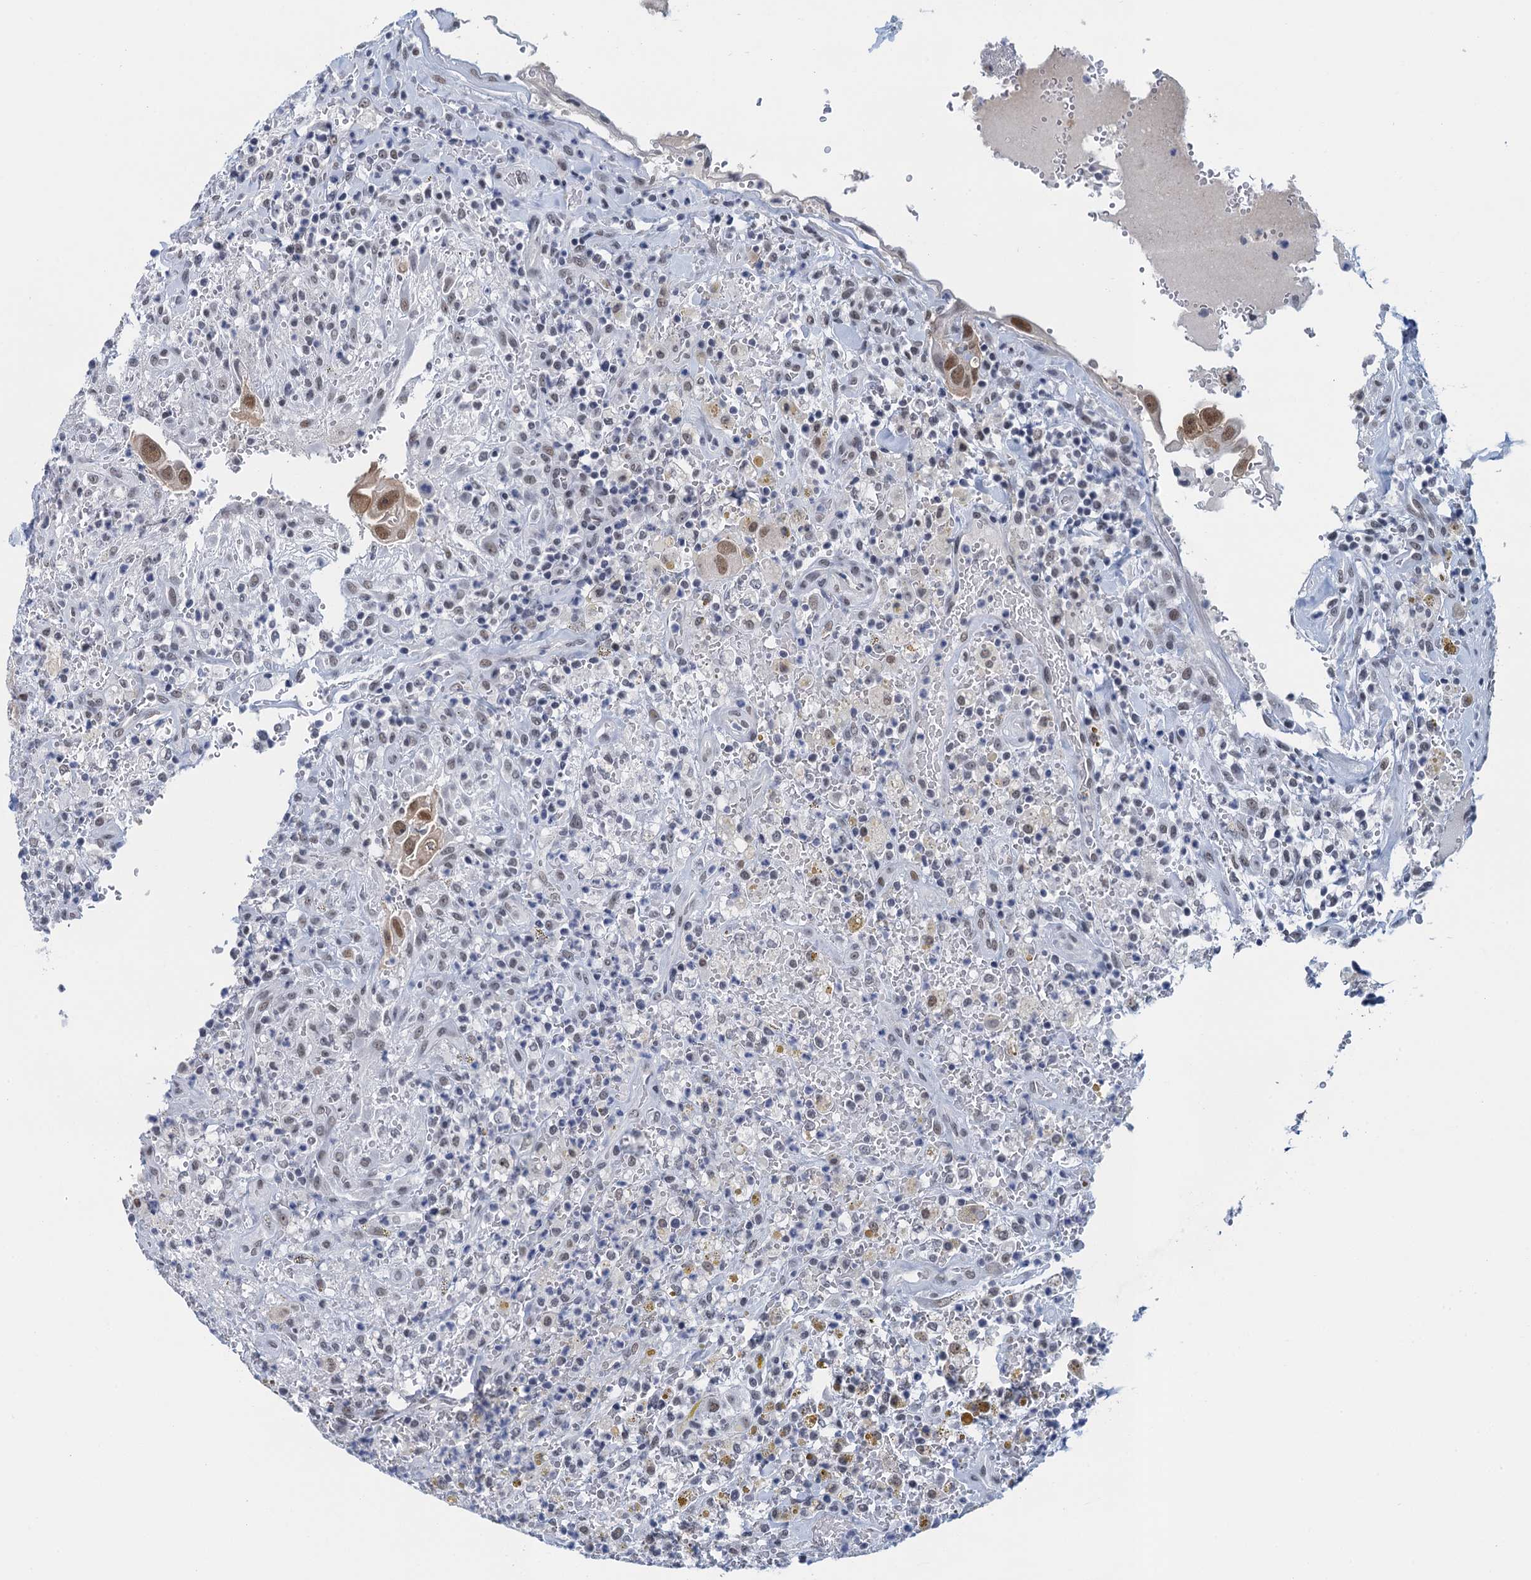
{"staining": {"intensity": "moderate", "quantity": ">75%", "location": "nuclear"}, "tissue": "thyroid cancer", "cell_type": "Tumor cells", "image_type": "cancer", "snomed": [{"axis": "morphology", "description": "Papillary adenocarcinoma, NOS"}, {"axis": "topography", "description": "Thyroid gland"}], "caption": "Thyroid papillary adenocarcinoma was stained to show a protein in brown. There is medium levels of moderate nuclear staining in approximately >75% of tumor cells.", "gene": "EPS8L1", "patient": {"sex": "male", "age": 77}}